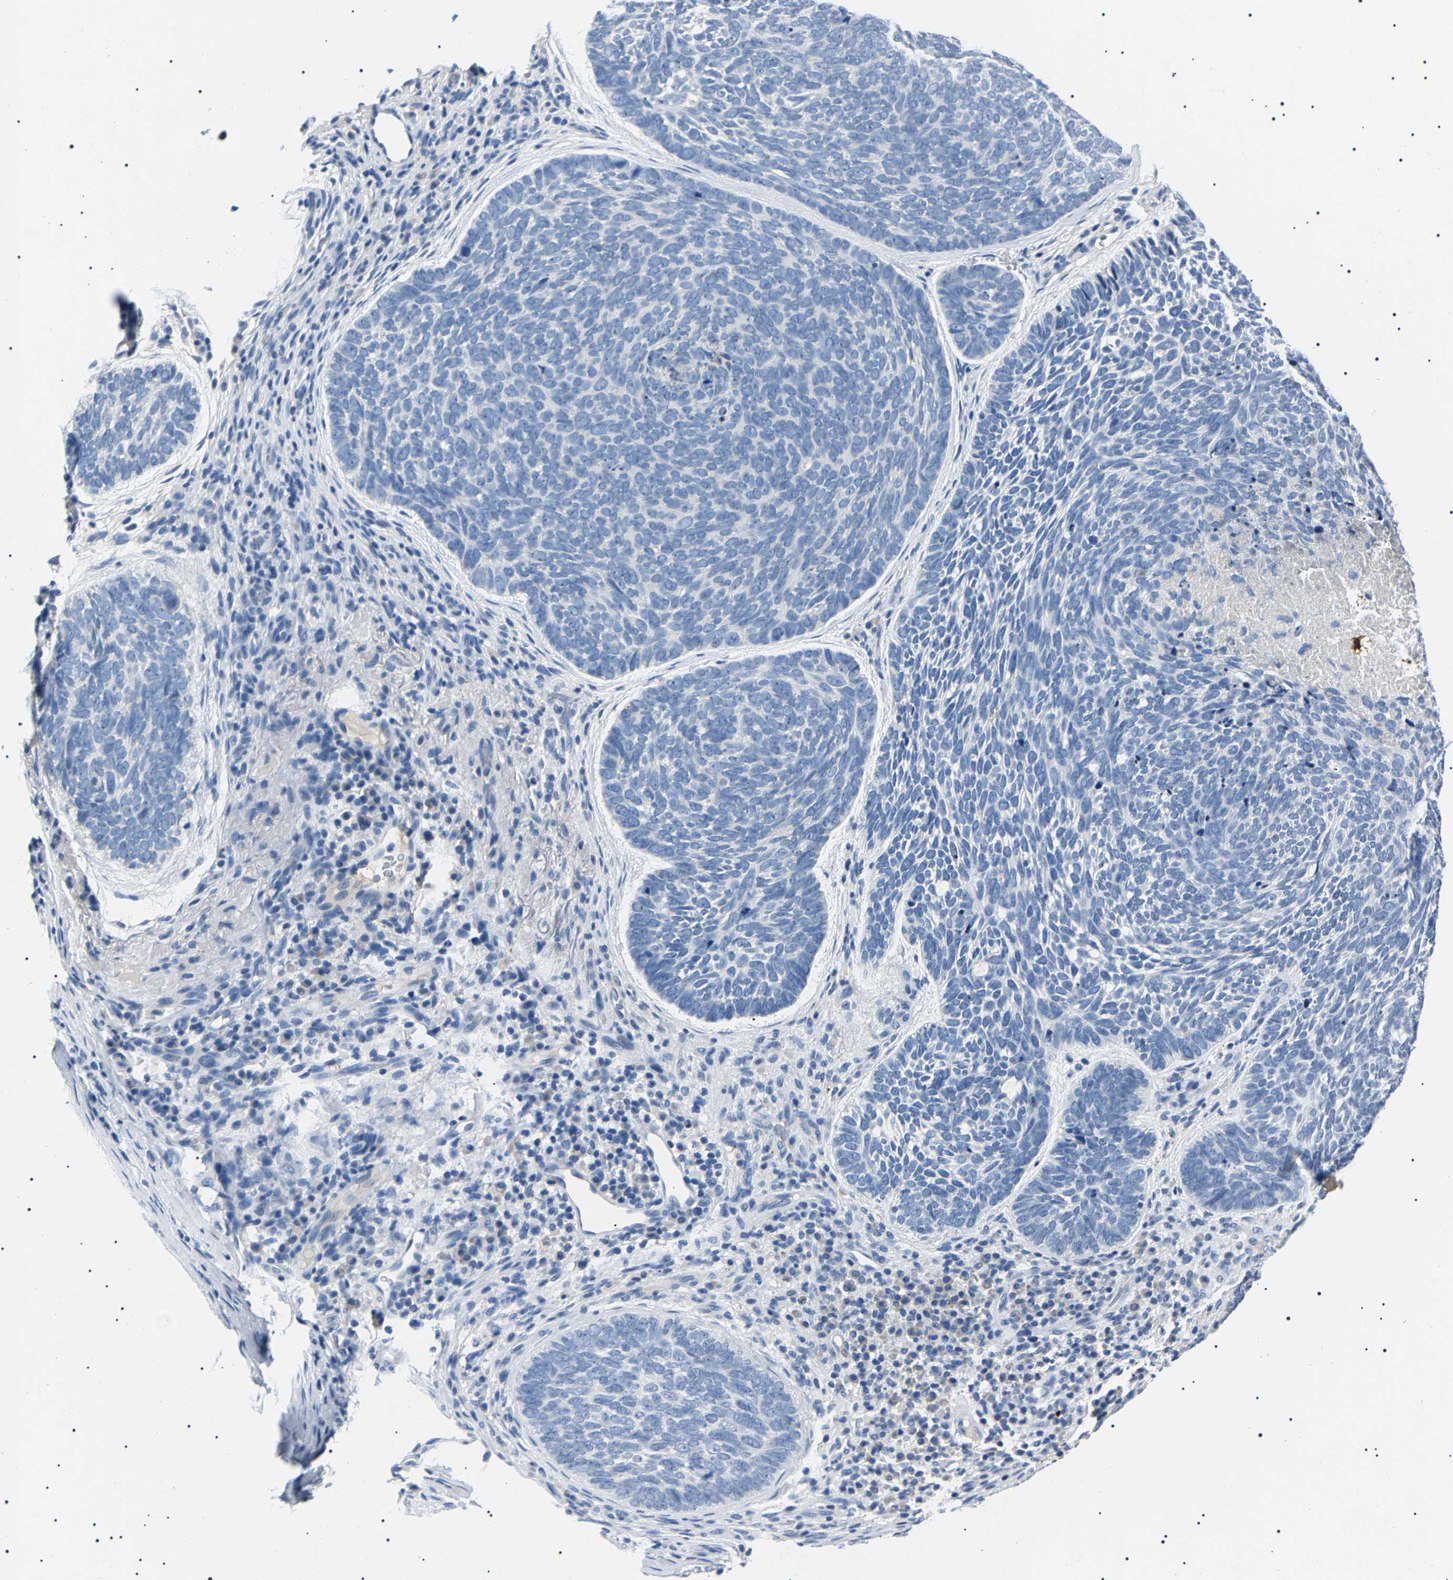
{"staining": {"intensity": "negative", "quantity": "none", "location": "none"}, "tissue": "skin cancer", "cell_type": "Tumor cells", "image_type": "cancer", "snomed": [{"axis": "morphology", "description": "Basal cell carcinoma"}, {"axis": "topography", "description": "Skin"}, {"axis": "topography", "description": "Skin of head"}], "caption": "The image displays no significant expression in tumor cells of skin cancer (basal cell carcinoma).", "gene": "KLK15", "patient": {"sex": "female", "age": 85}}